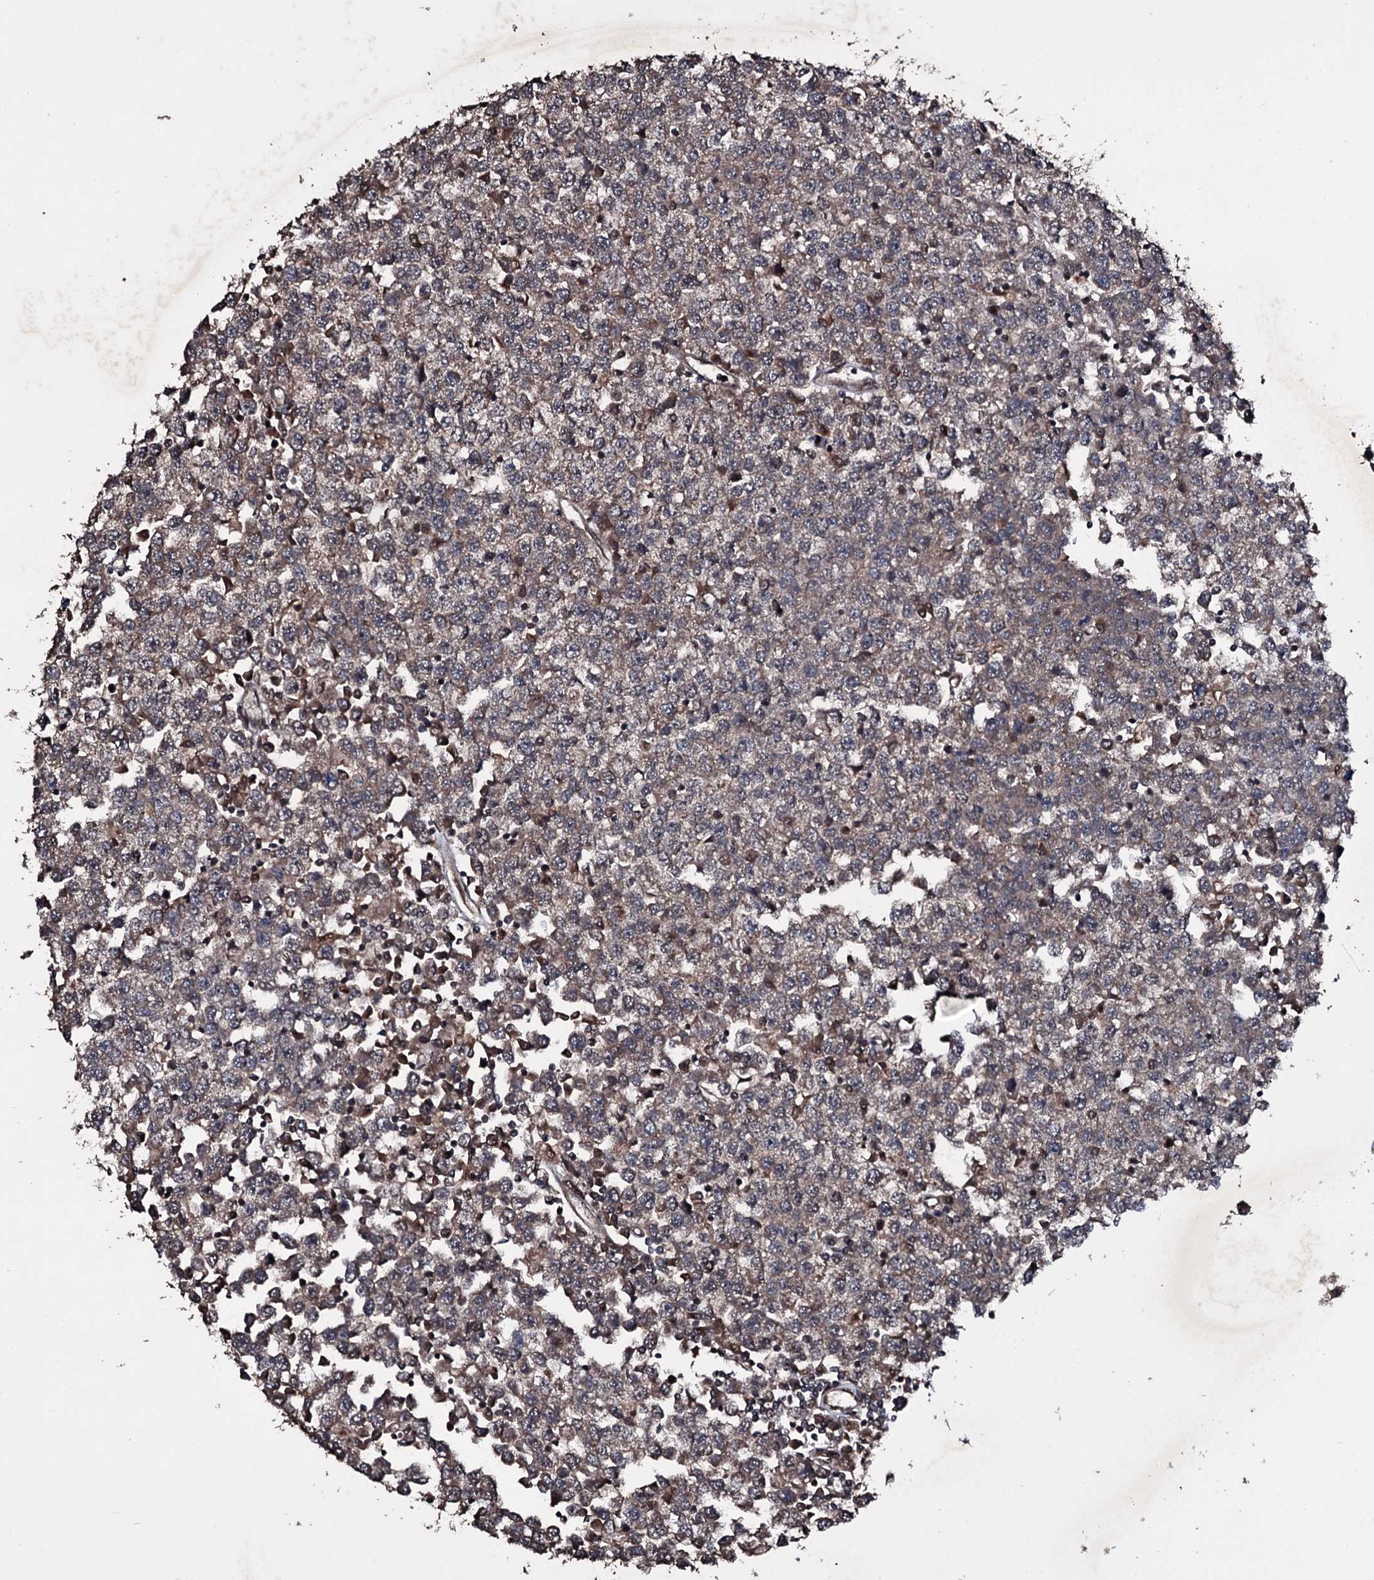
{"staining": {"intensity": "weak", "quantity": "<25%", "location": "cytoplasmic/membranous"}, "tissue": "testis cancer", "cell_type": "Tumor cells", "image_type": "cancer", "snomed": [{"axis": "morphology", "description": "Seminoma, NOS"}, {"axis": "topography", "description": "Testis"}], "caption": "This is an IHC photomicrograph of testis cancer (seminoma). There is no positivity in tumor cells.", "gene": "MRPS31", "patient": {"sex": "male", "age": 65}}